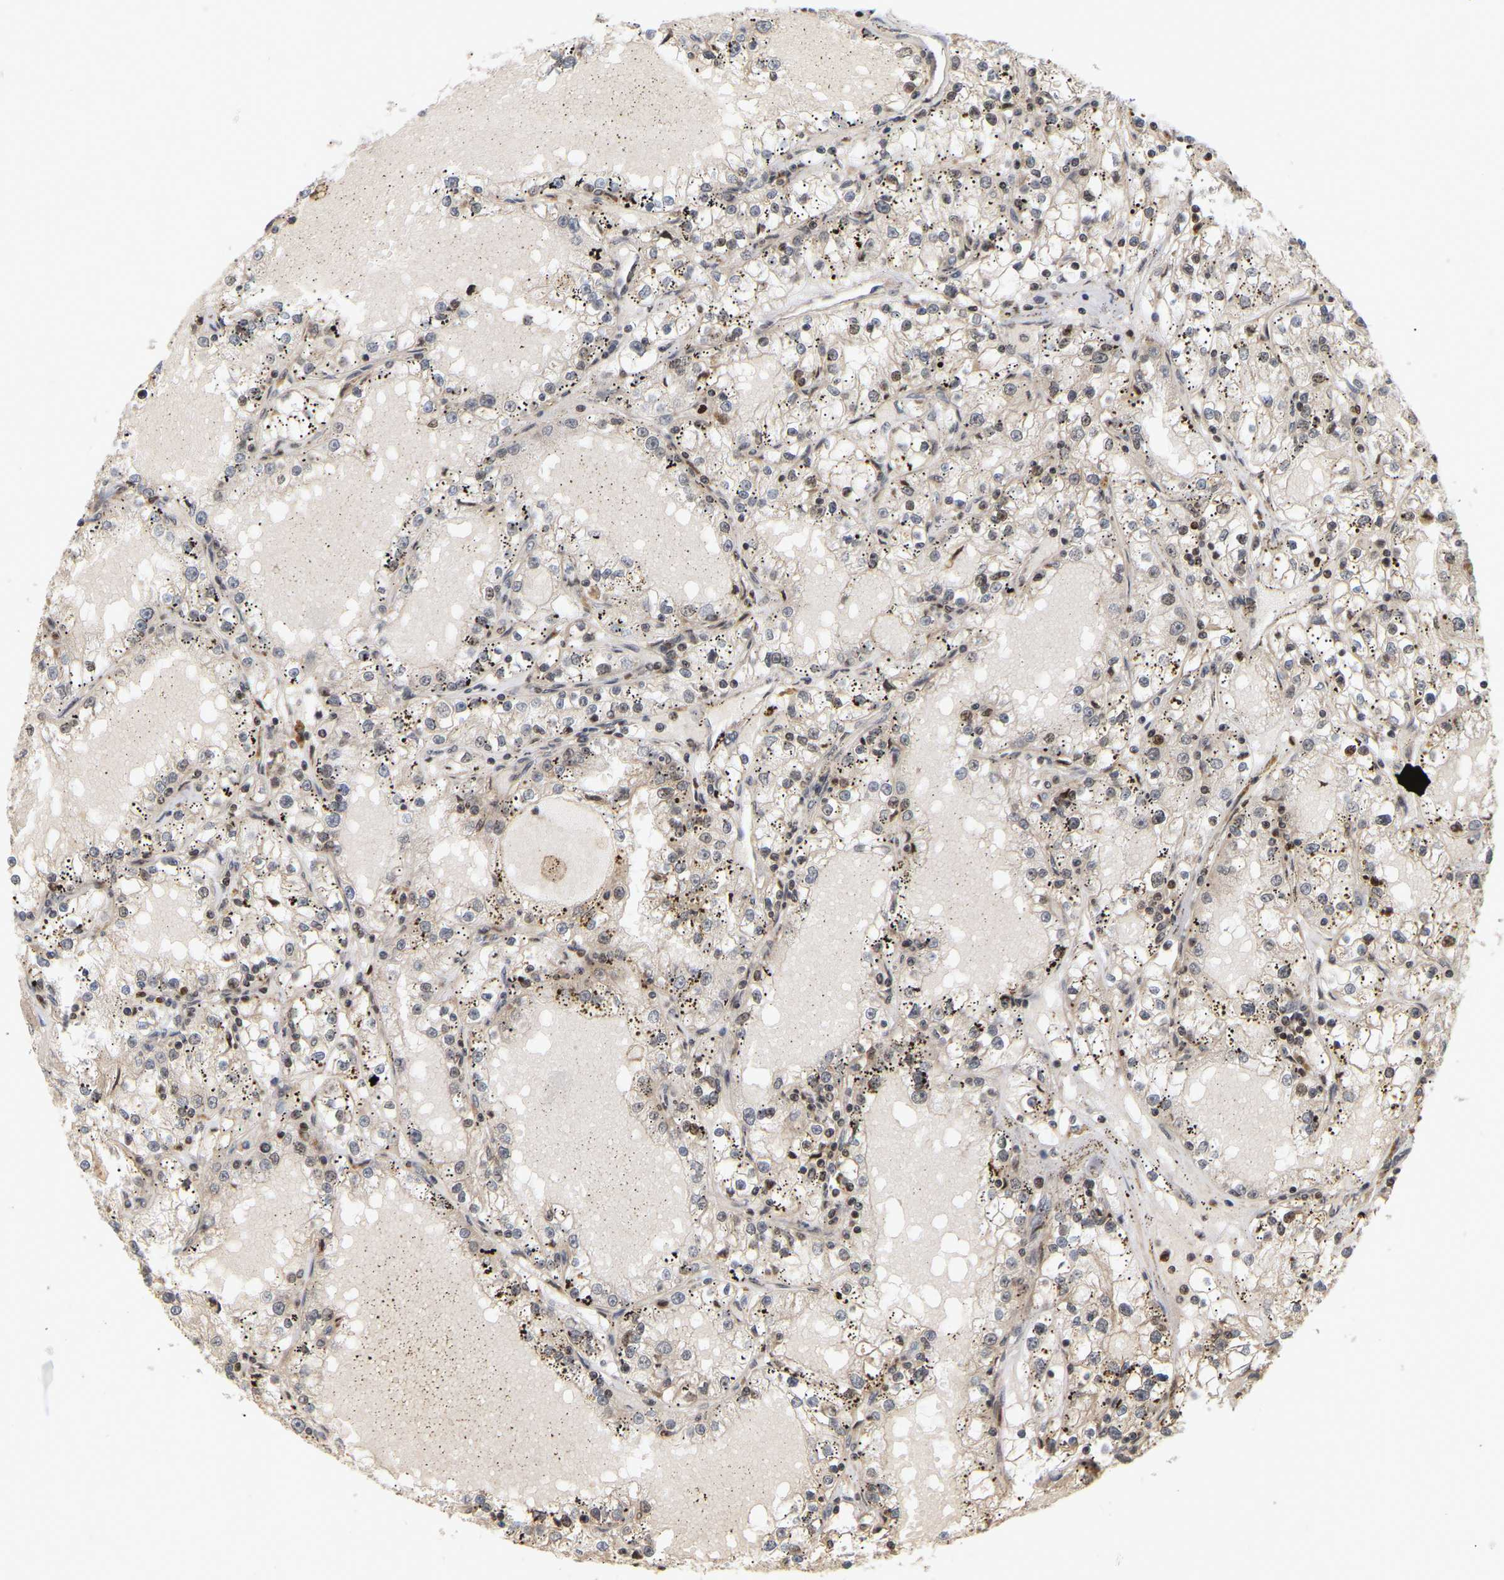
{"staining": {"intensity": "weak", "quantity": "<25%", "location": "nuclear"}, "tissue": "renal cancer", "cell_type": "Tumor cells", "image_type": "cancer", "snomed": [{"axis": "morphology", "description": "Adenocarcinoma, NOS"}, {"axis": "topography", "description": "Kidney"}], "caption": "Immunohistochemical staining of renal cancer (adenocarcinoma) demonstrates no significant staining in tumor cells.", "gene": "NFE2L2", "patient": {"sex": "male", "age": 56}}